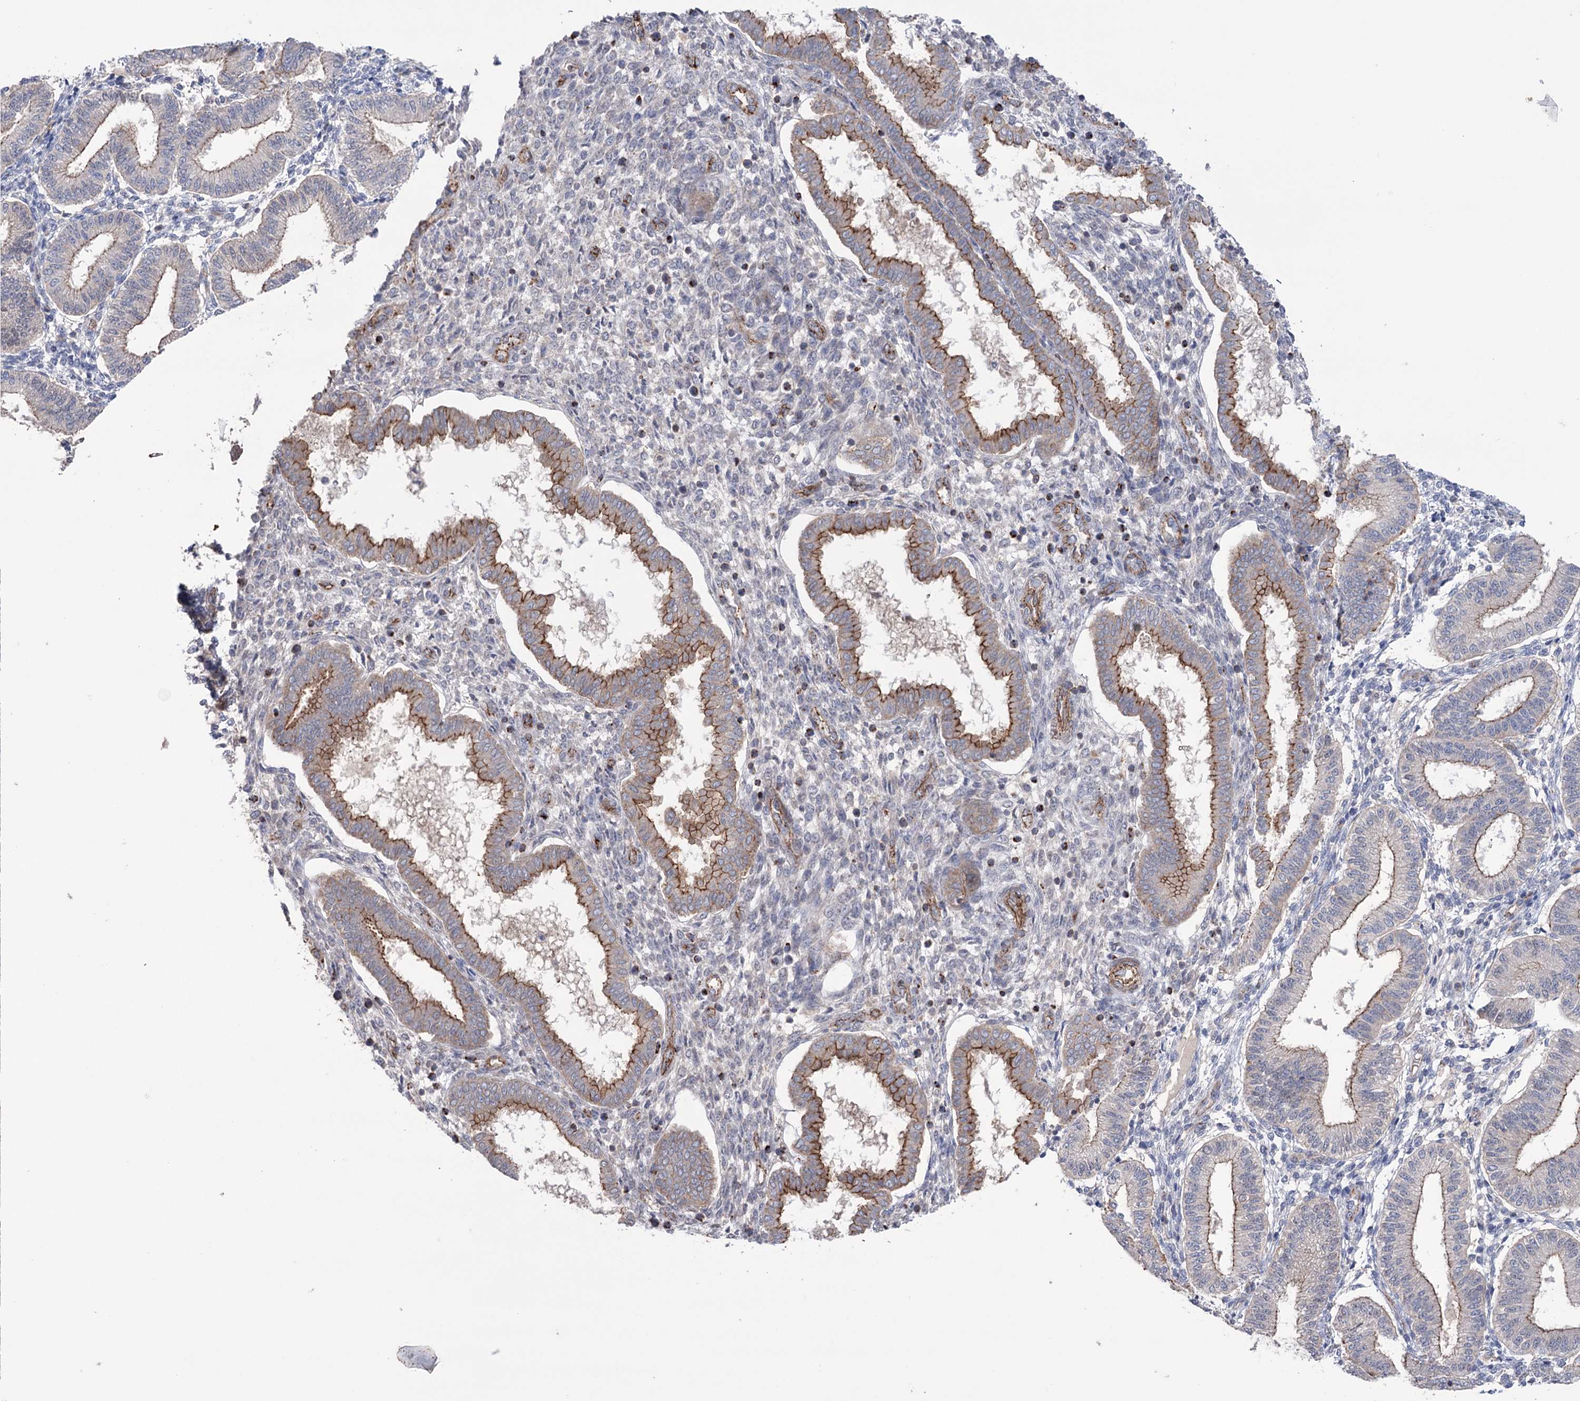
{"staining": {"intensity": "negative", "quantity": "none", "location": "none"}, "tissue": "endometrium", "cell_type": "Cells in endometrial stroma", "image_type": "normal", "snomed": [{"axis": "morphology", "description": "Normal tissue, NOS"}, {"axis": "topography", "description": "Endometrium"}], "caption": "Immunohistochemical staining of normal endometrium exhibits no significant staining in cells in endometrial stroma.", "gene": "TRIM71", "patient": {"sex": "female", "age": 24}}